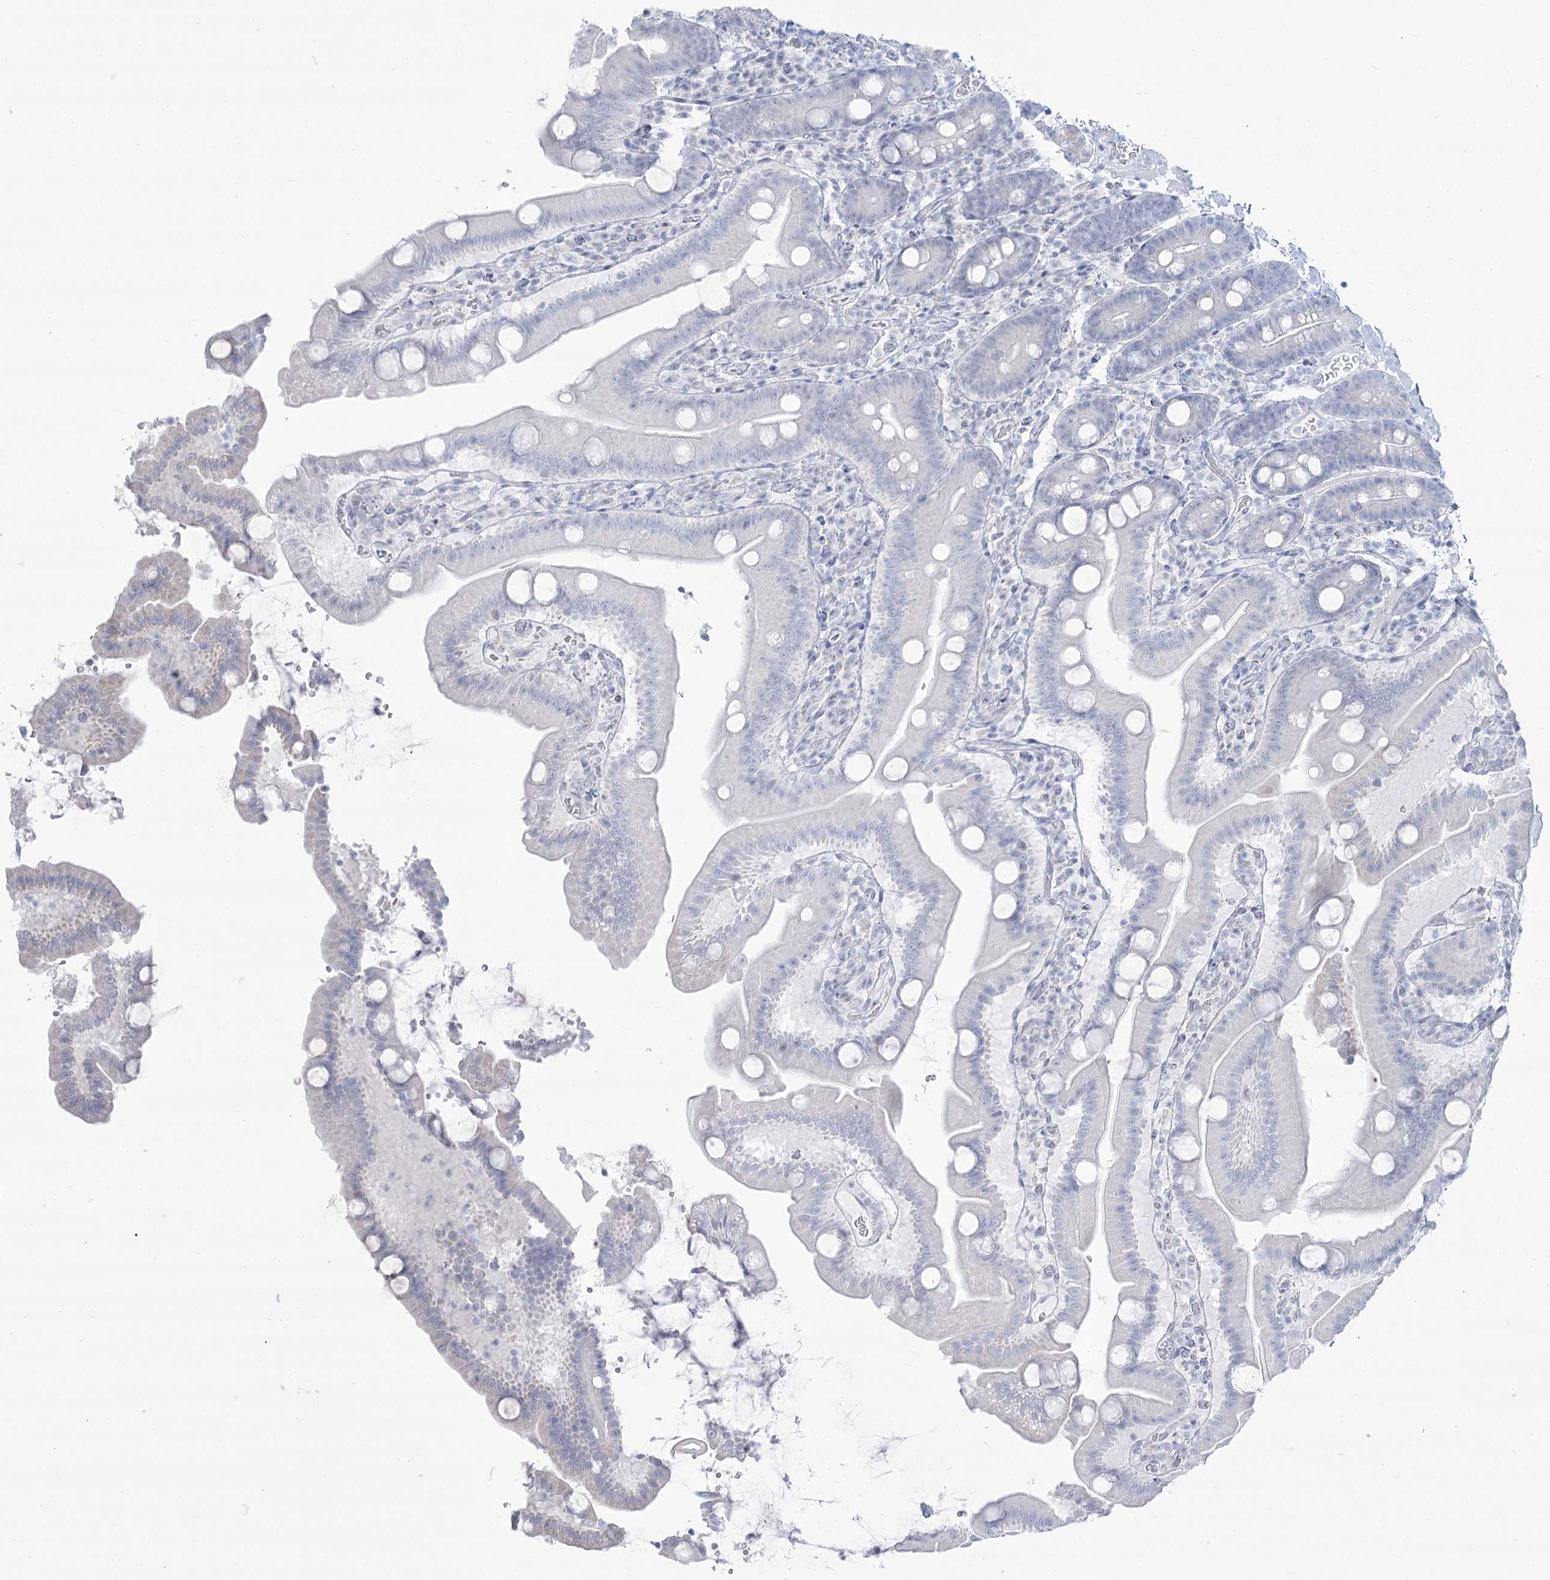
{"staining": {"intensity": "negative", "quantity": "none", "location": "none"}, "tissue": "duodenum", "cell_type": "Glandular cells", "image_type": "normal", "snomed": [{"axis": "morphology", "description": "Normal tissue, NOS"}, {"axis": "topography", "description": "Duodenum"}], "caption": "This is an immunohistochemistry image of benign duodenum. There is no expression in glandular cells.", "gene": "ZNF843", "patient": {"sex": "male", "age": 55}}